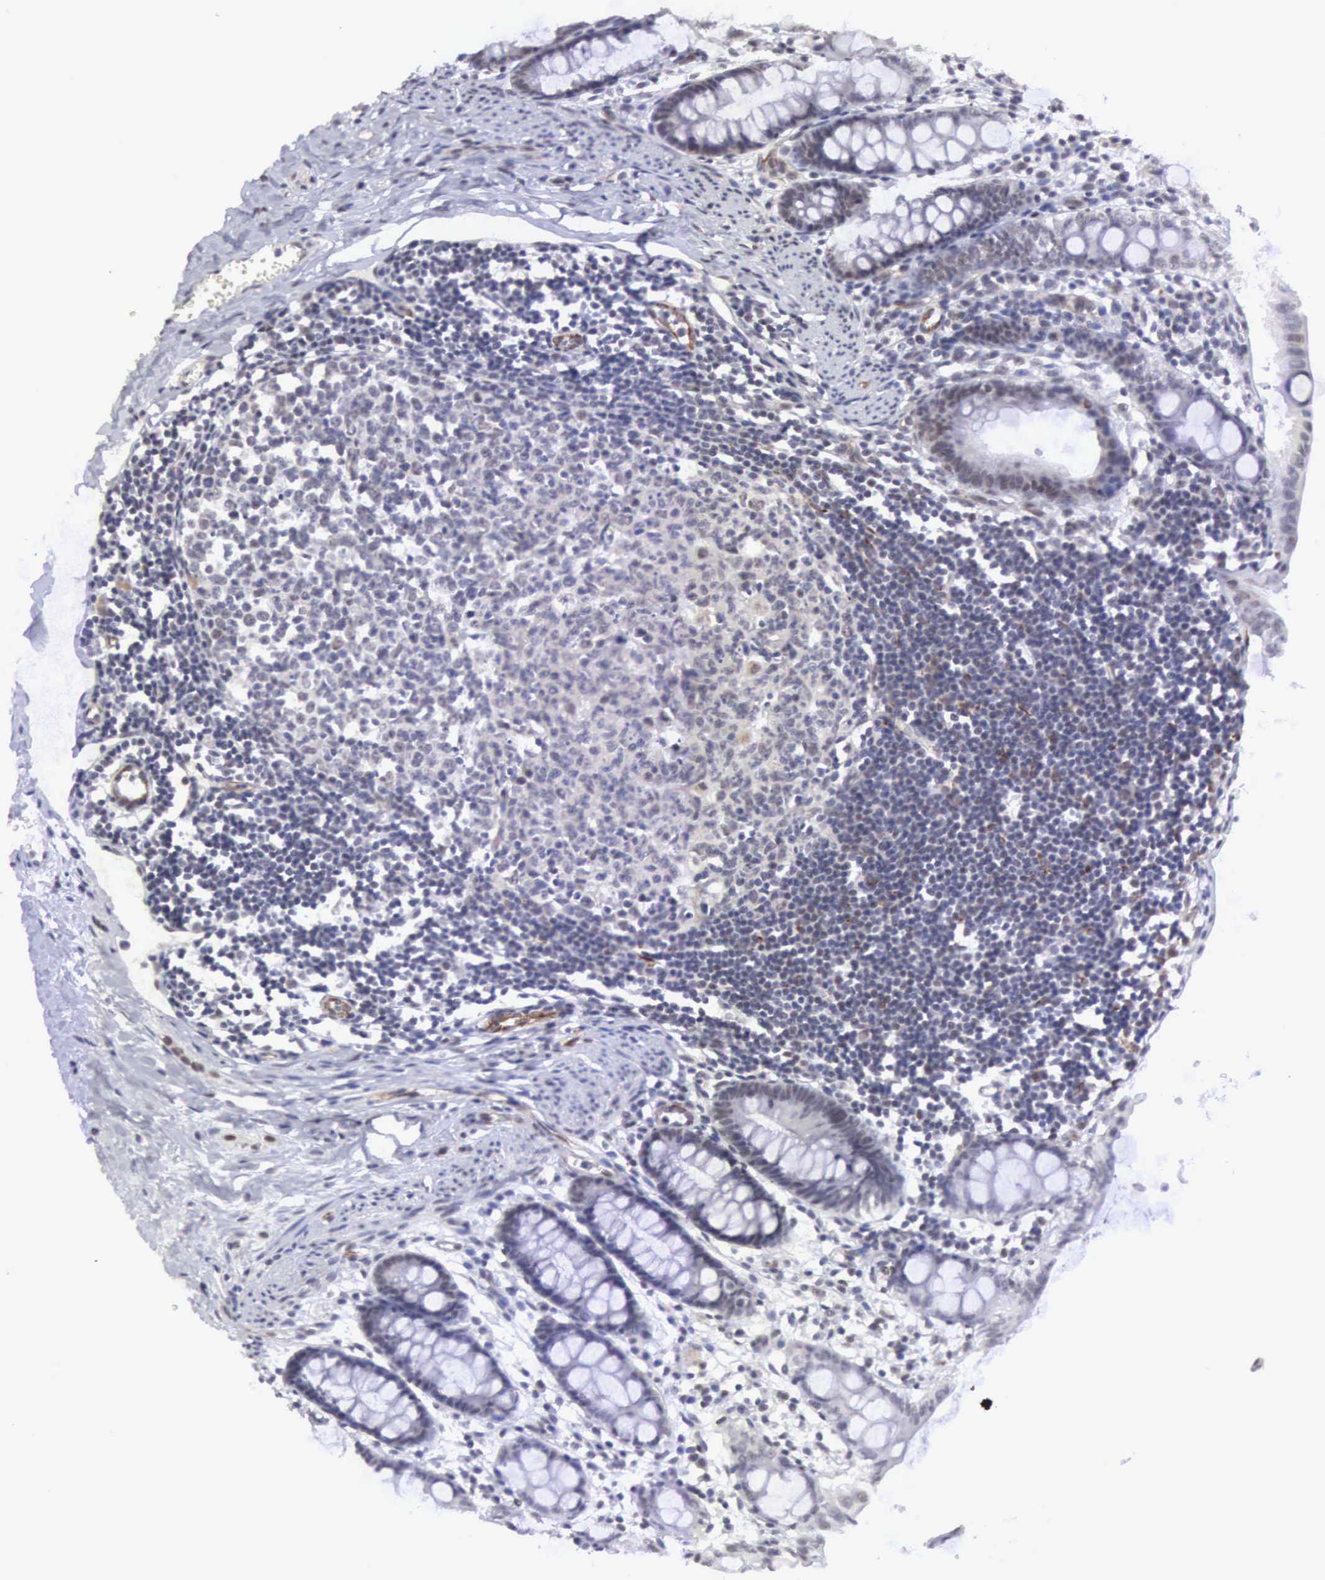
{"staining": {"intensity": "weak", "quantity": "25%-75%", "location": "nuclear"}, "tissue": "colon", "cell_type": "Endothelial cells", "image_type": "normal", "snomed": [{"axis": "morphology", "description": "Normal tissue, NOS"}, {"axis": "topography", "description": "Colon"}], "caption": "Protein staining reveals weak nuclear positivity in approximately 25%-75% of endothelial cells in benign colon.", "gene": "MORC2", "patient": {"sex": "male", "age": 1}}